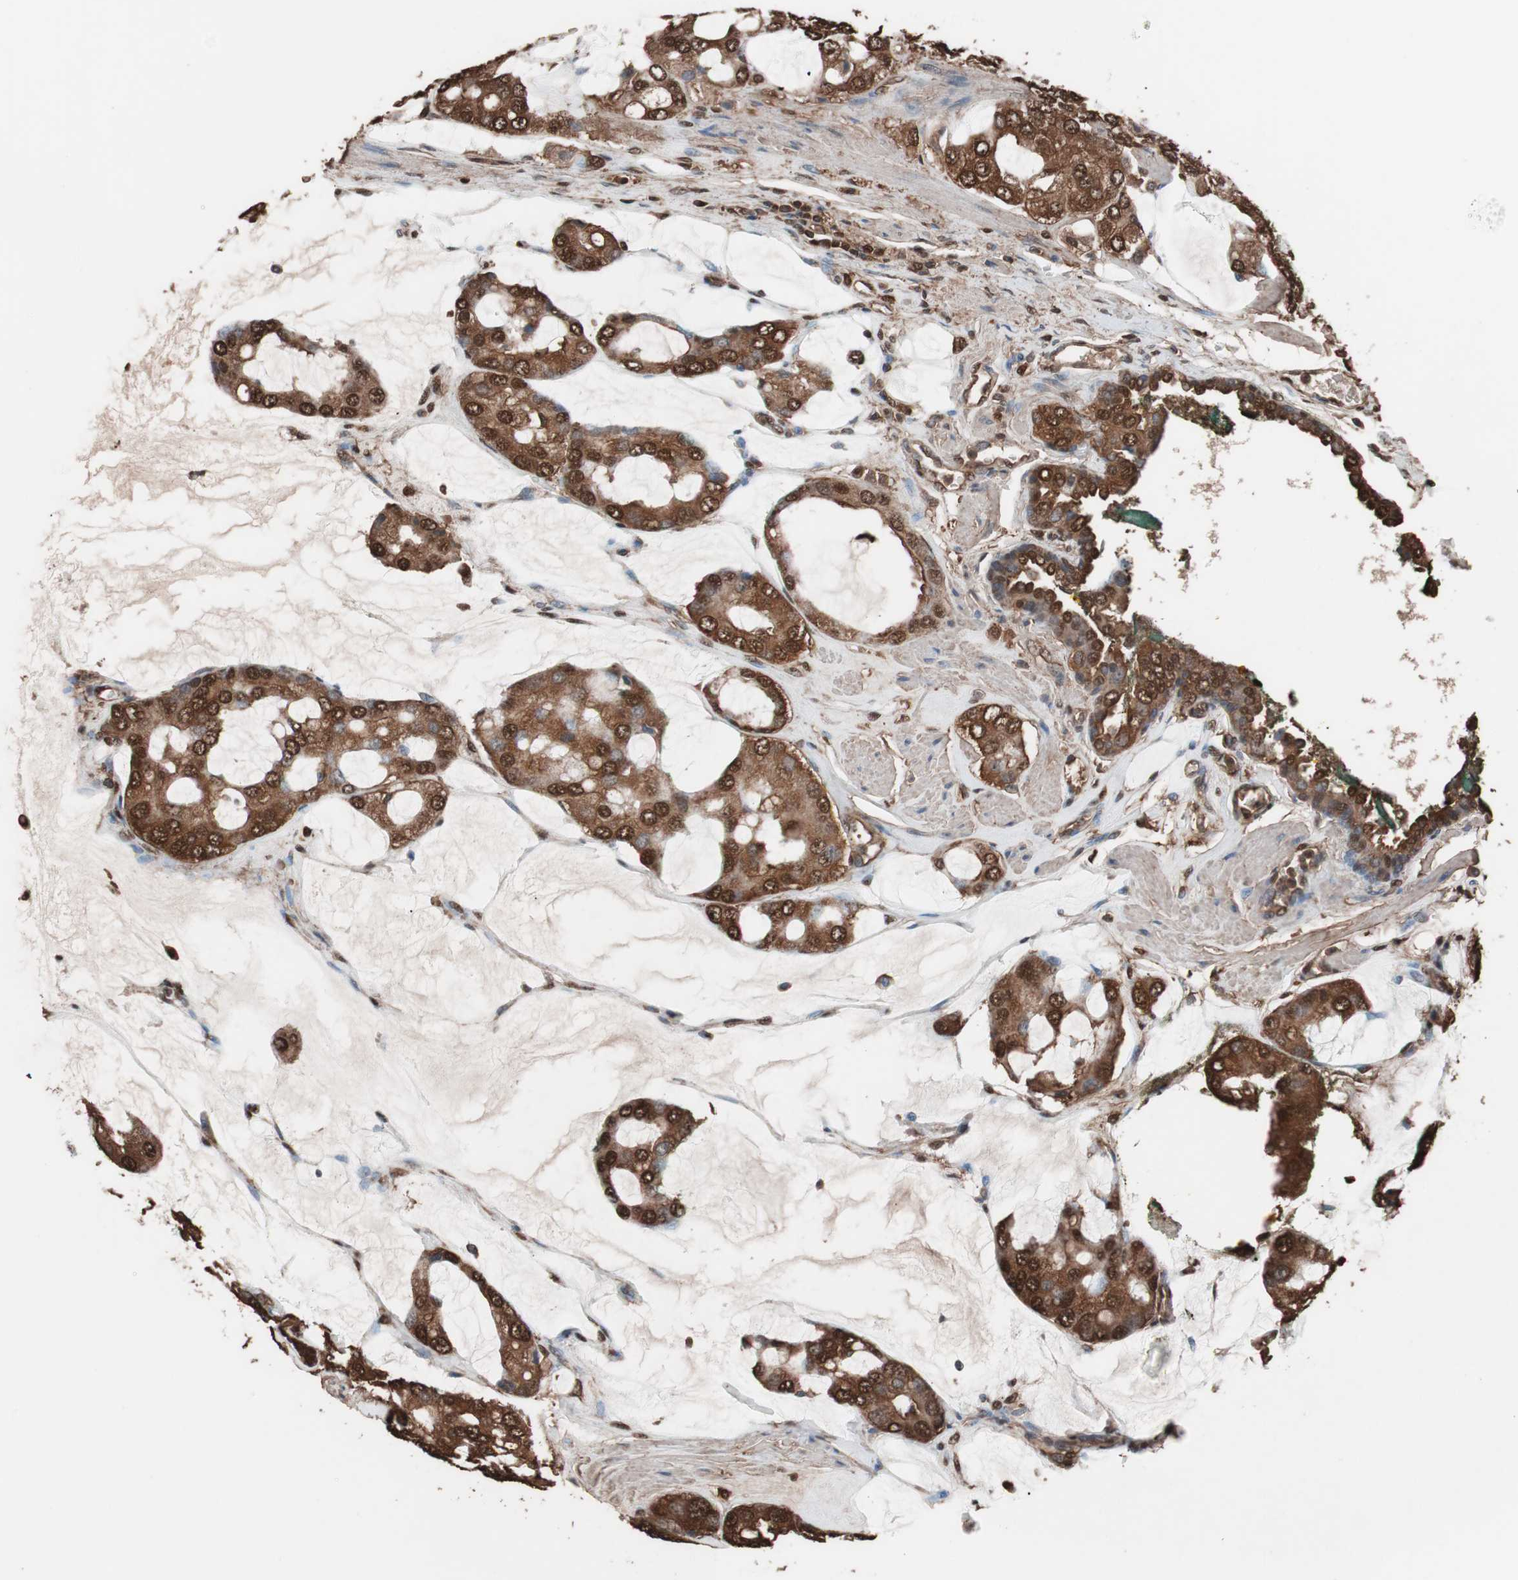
{"staining": {"intensity": "strong", "quantity": ">75%", "location": "cytoplasmic/membranous,nuclear"}, "tissue": "prostate cancer", "cell_type": "Tumor cells", "image_type": "cancer", "snomed": [{"axis": "morphology", "description": "Adenocarcinoma, High grade"}, {"axis": "topography", "description": "Prostate"}], "caption": "Protein staining exhibits strong cytoplasmic/membranous and nuclear staining in about >75% of tumor cells in prostate adenocarcinoma (high-grade).", "gene": "CALM2", "patient": {"sex": "male", "age": 67}}